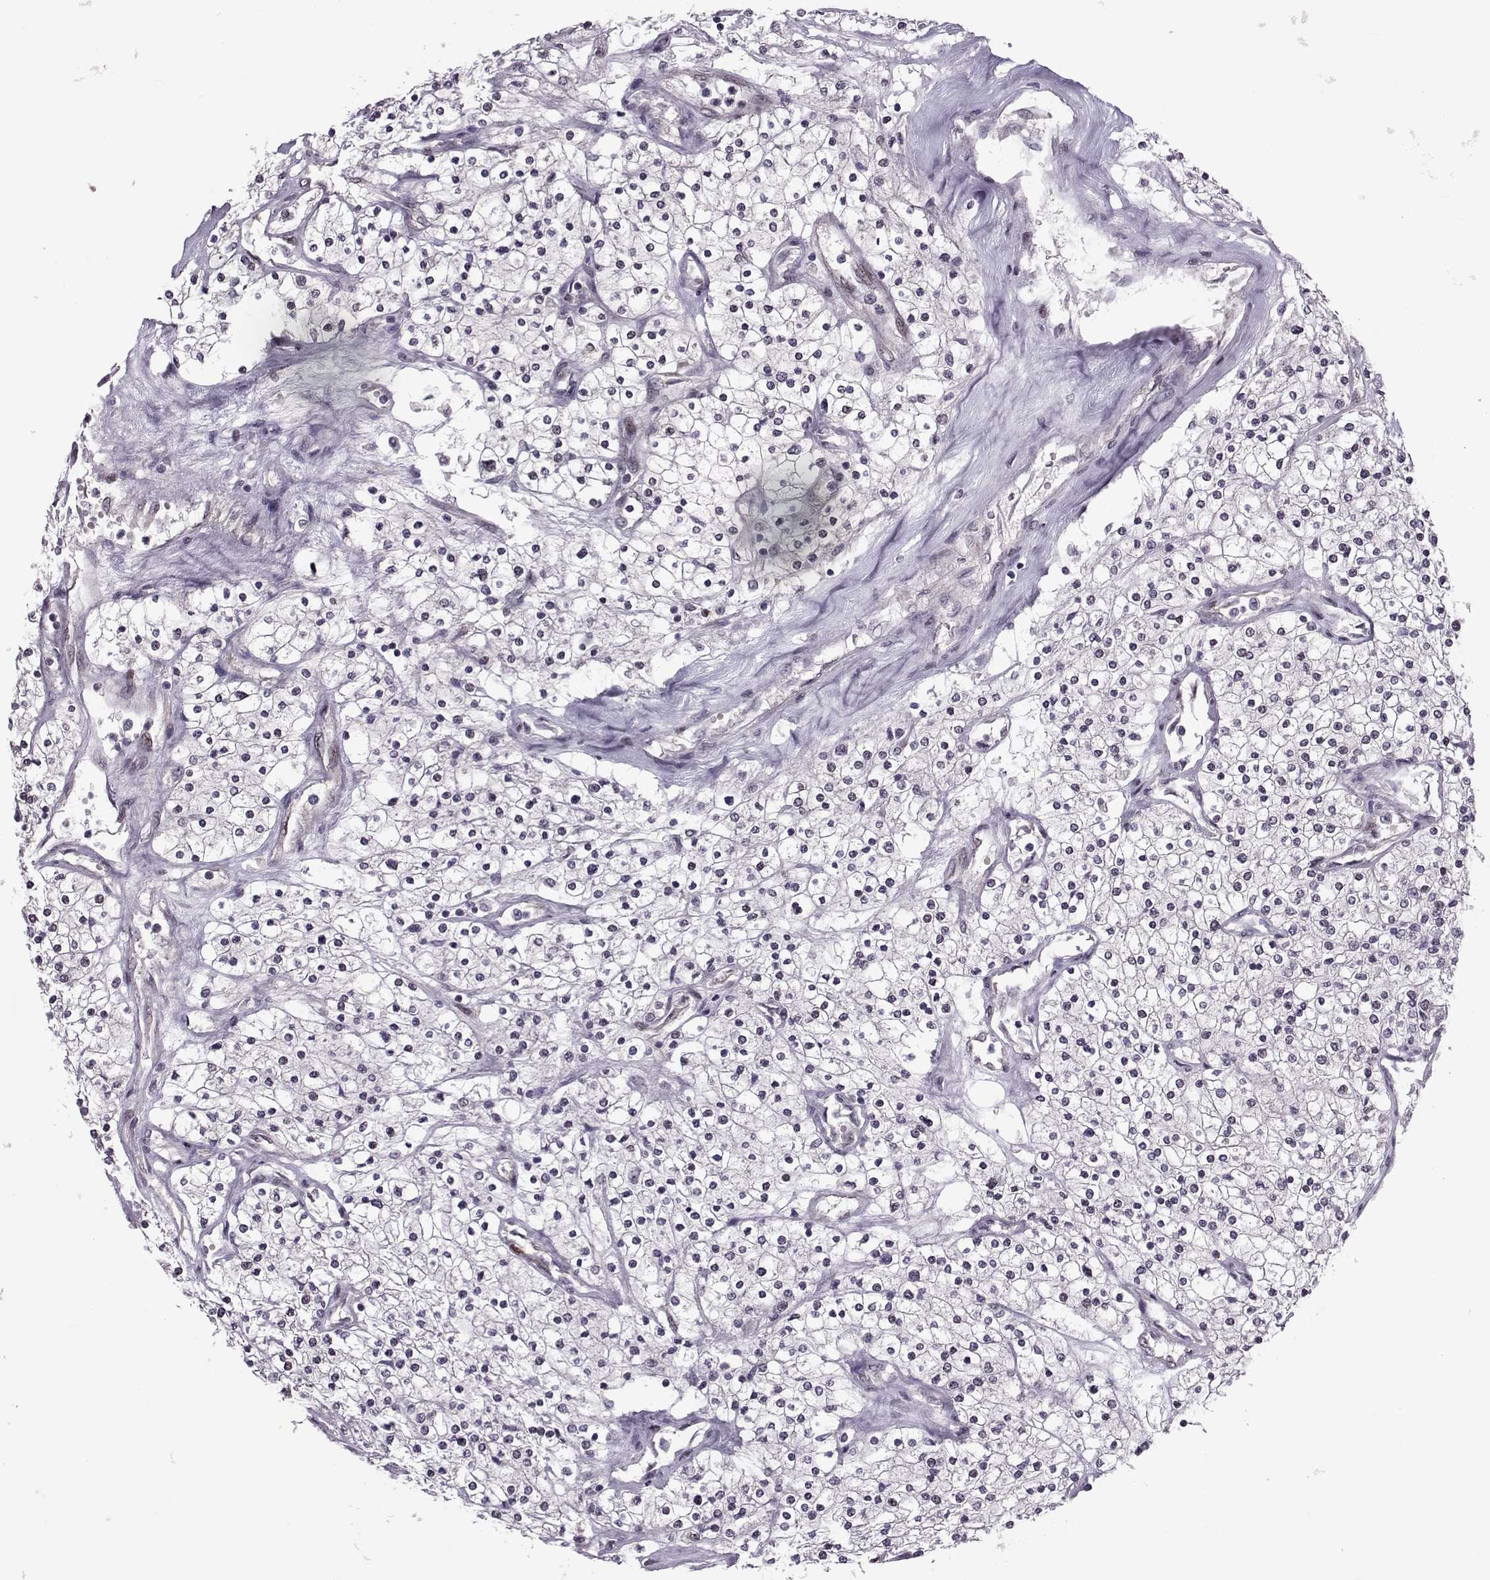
{"staining": {"intensity": "negative", "quantity": "none", "location": "none"}, "tissue": "renal cancer", "cell_type": "Tumor cells", "image_type": "cancer", "snomed": [{"axis": "morphology", "description": "Adenocarcinoma, NOS"}, {"axis": "topography", "description": "Kidney"}], "caption": "DAB immunohistochemical staining of renal cancer displays no significant staining in tumor cells.", "gene": "CDK4", "patient": {"sex": "male", "age": 80}}